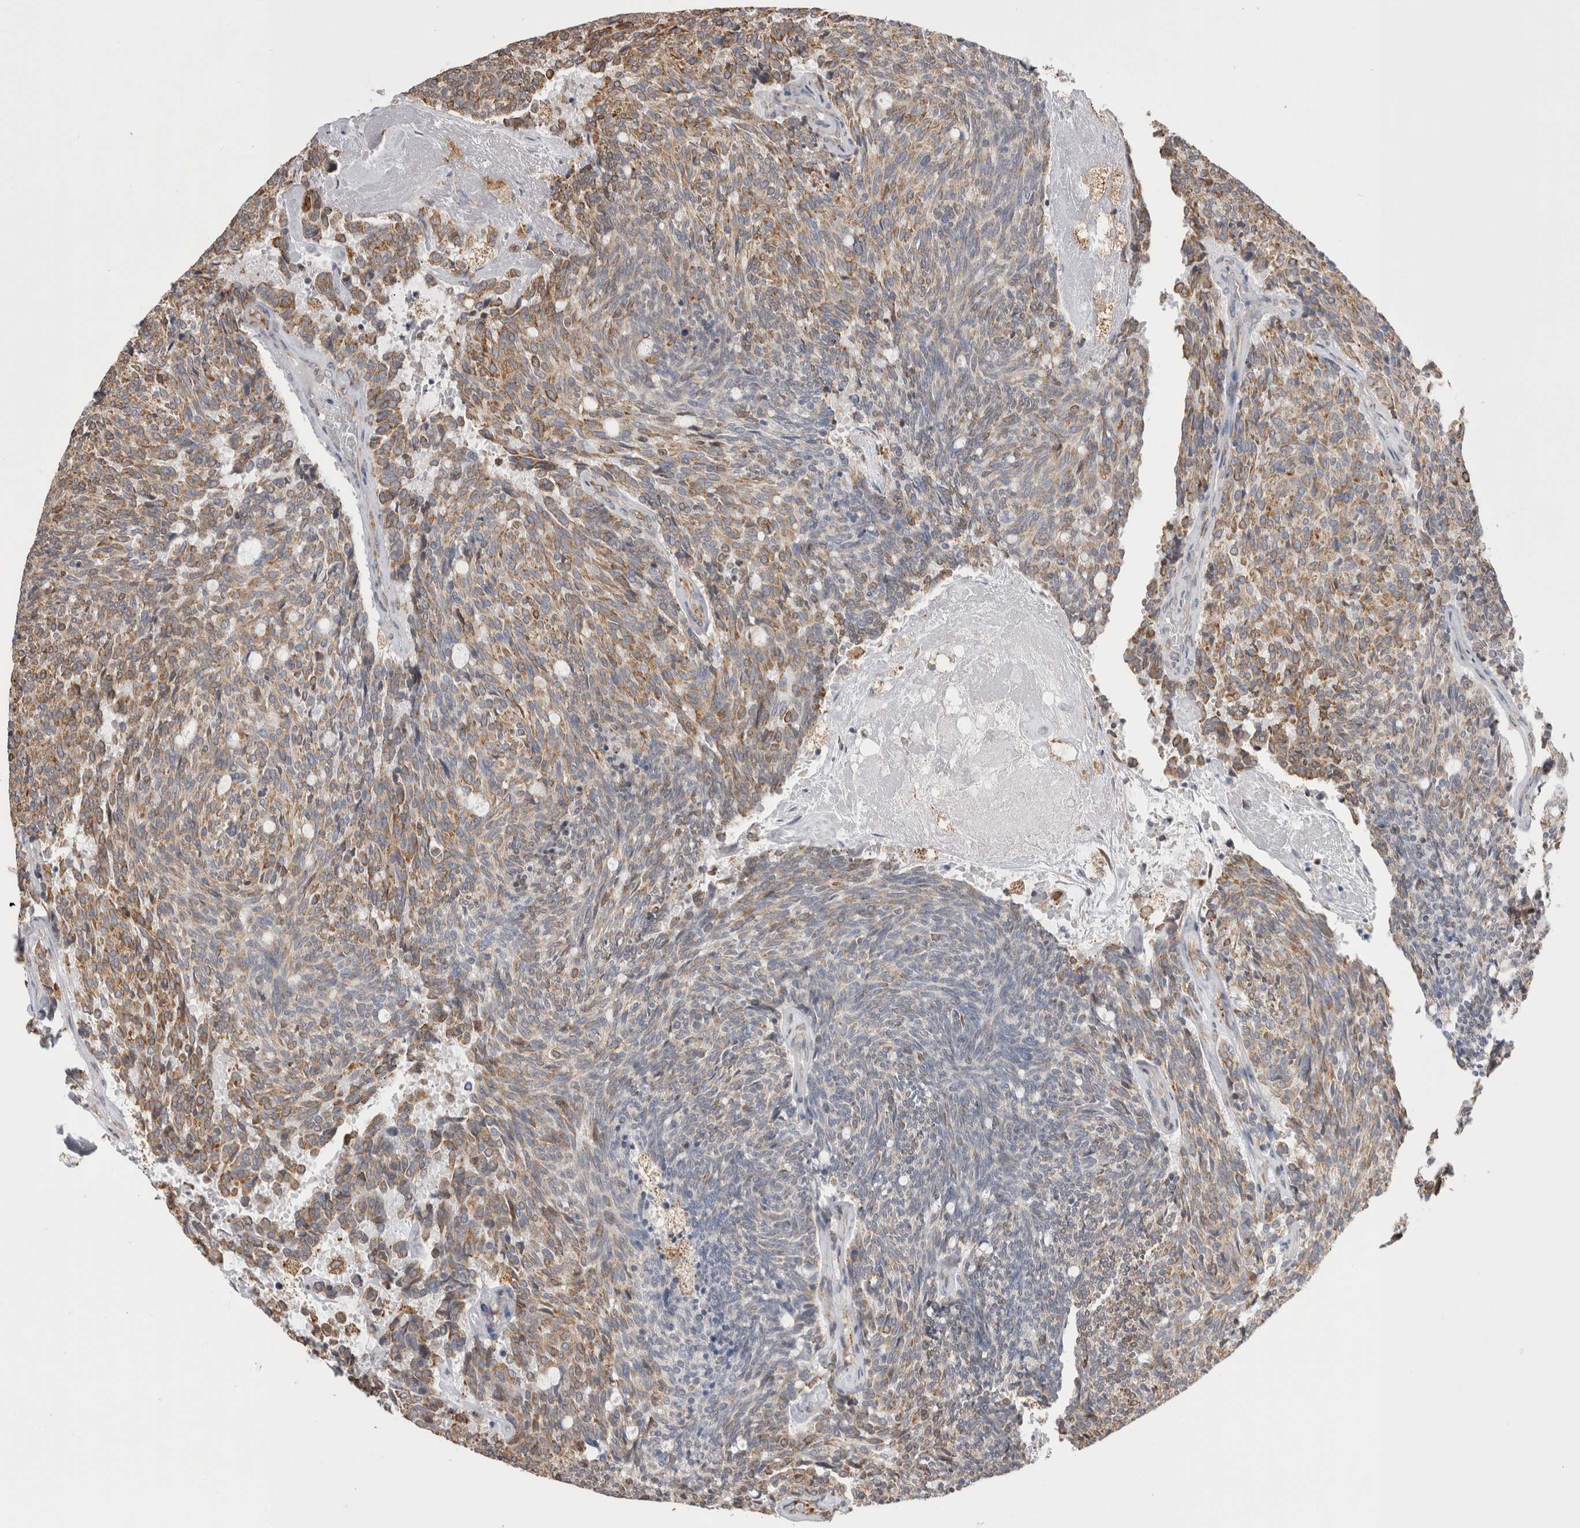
{"staining": {"intensity": "moderate", "quantity": ">75%", "location": "cytoplasmic/membranous"}, "tissue": "carcinoid", "cell_type": "Tumor cells", "image_type": "cancer", "snomed": [{"axis": "morphology", "description": "Carcinoid, malignant, NOS"}, {"axis": "topography", "description": "Pancreas"}], "caption": "Malignant carcinoid stained with immunohistochemistry shows moderate cytoplasmic/membranous staining in approximately >75% of tumor cells.", "gene": "LRPAP1", "patient": {"sex": "female", "age": 54}}